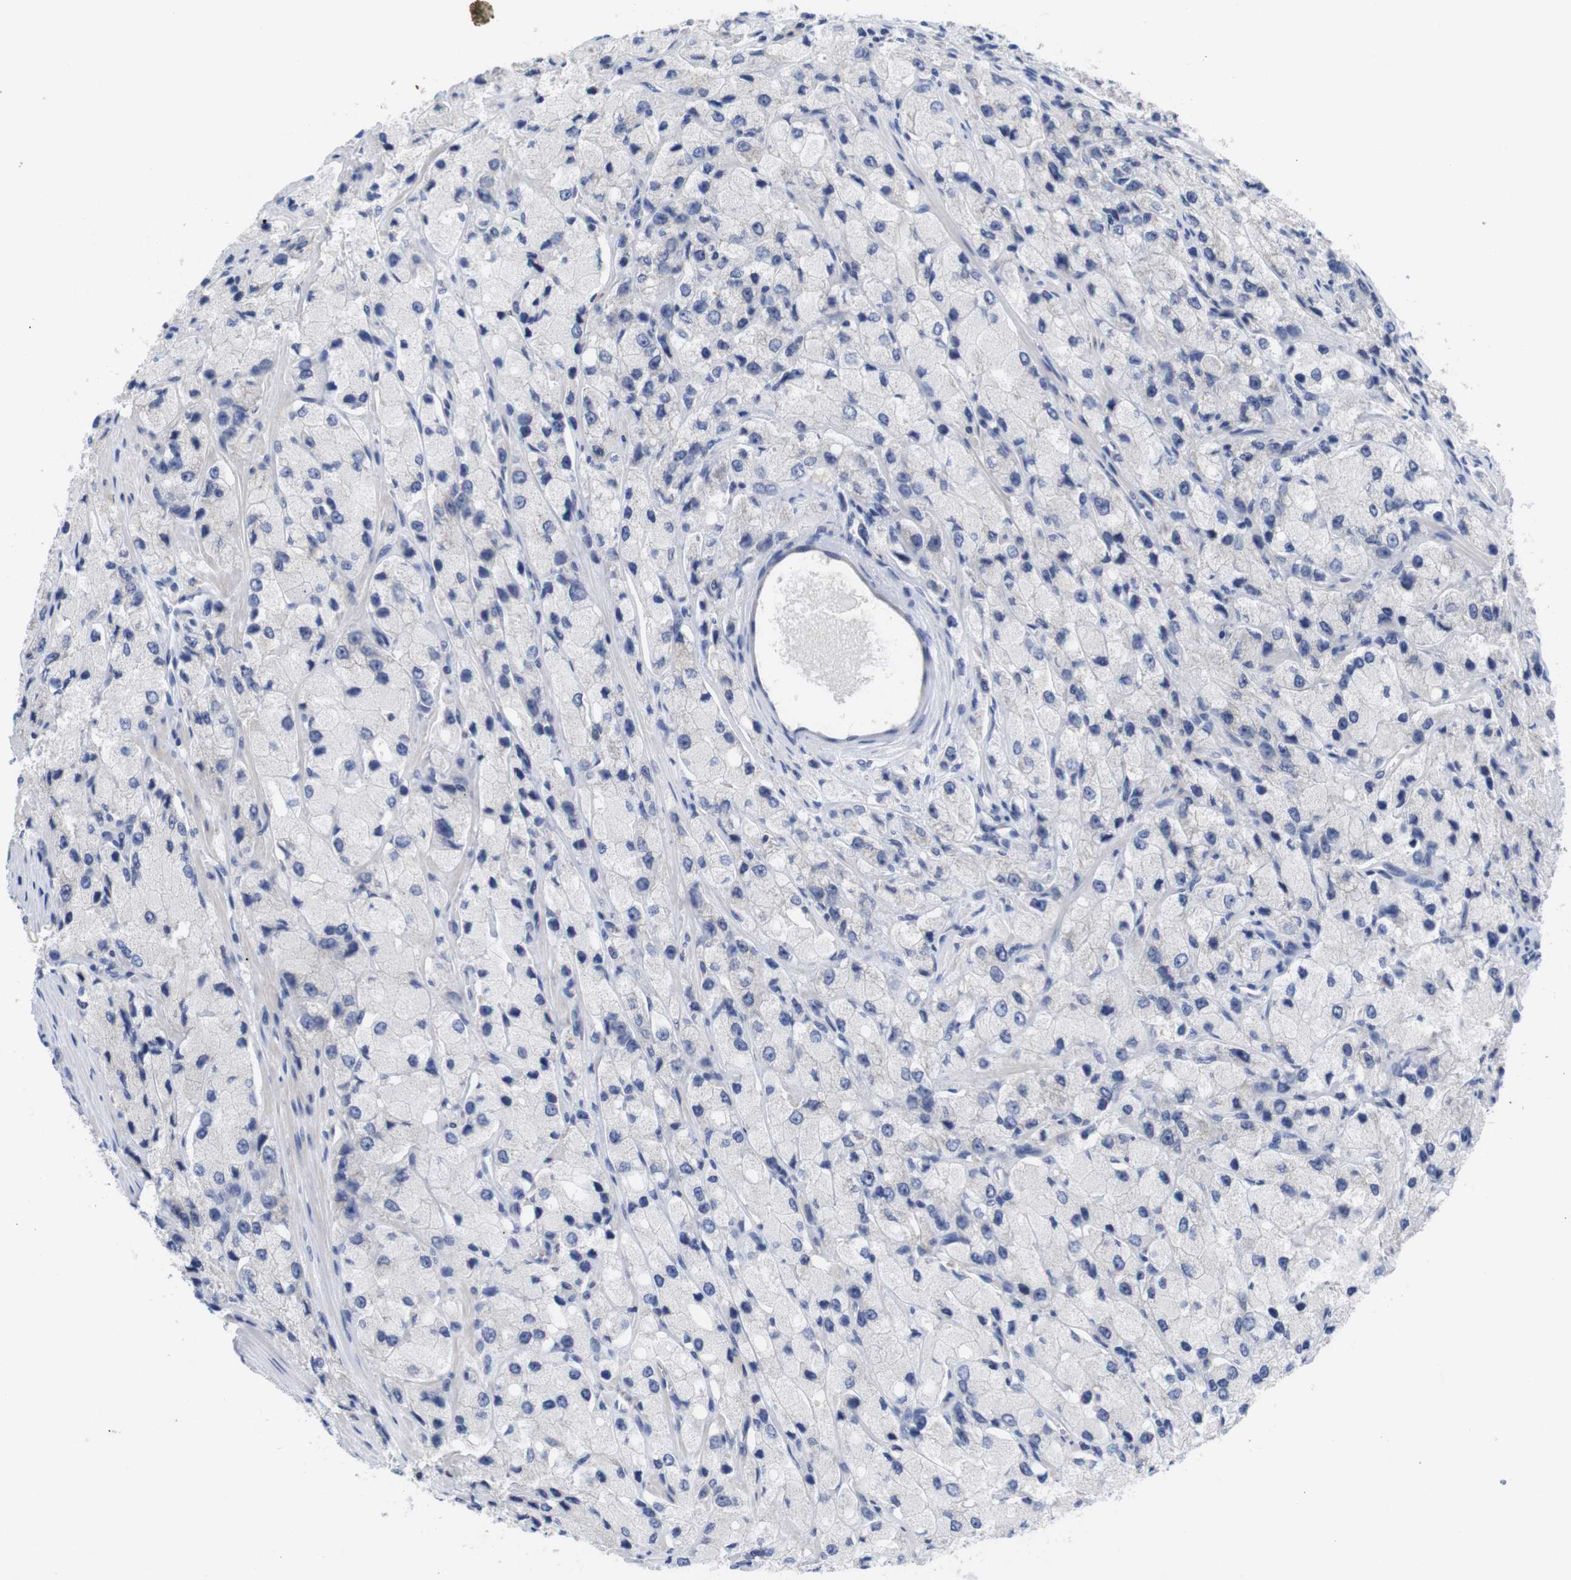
{"staining": {"intensity": "negative", "quantity": "none", "location": "none"}, "tissue": "prostate cancer", "cell_type": "Tumor cells", "image_type": "cancer", "snomed": [{"axis": "morphology", "description": "Adenocarcinoma, High grade"}, {"axis": "topography", "description": "Prostate"}], "caption": "DAB immunohistochemical staining of human adenocarcinoma (high-grade) (prostate) demonstrates no significant staining in tumor cells.", "gene": "TNNI3", "patient": {"sex": "male", "age": 58}}